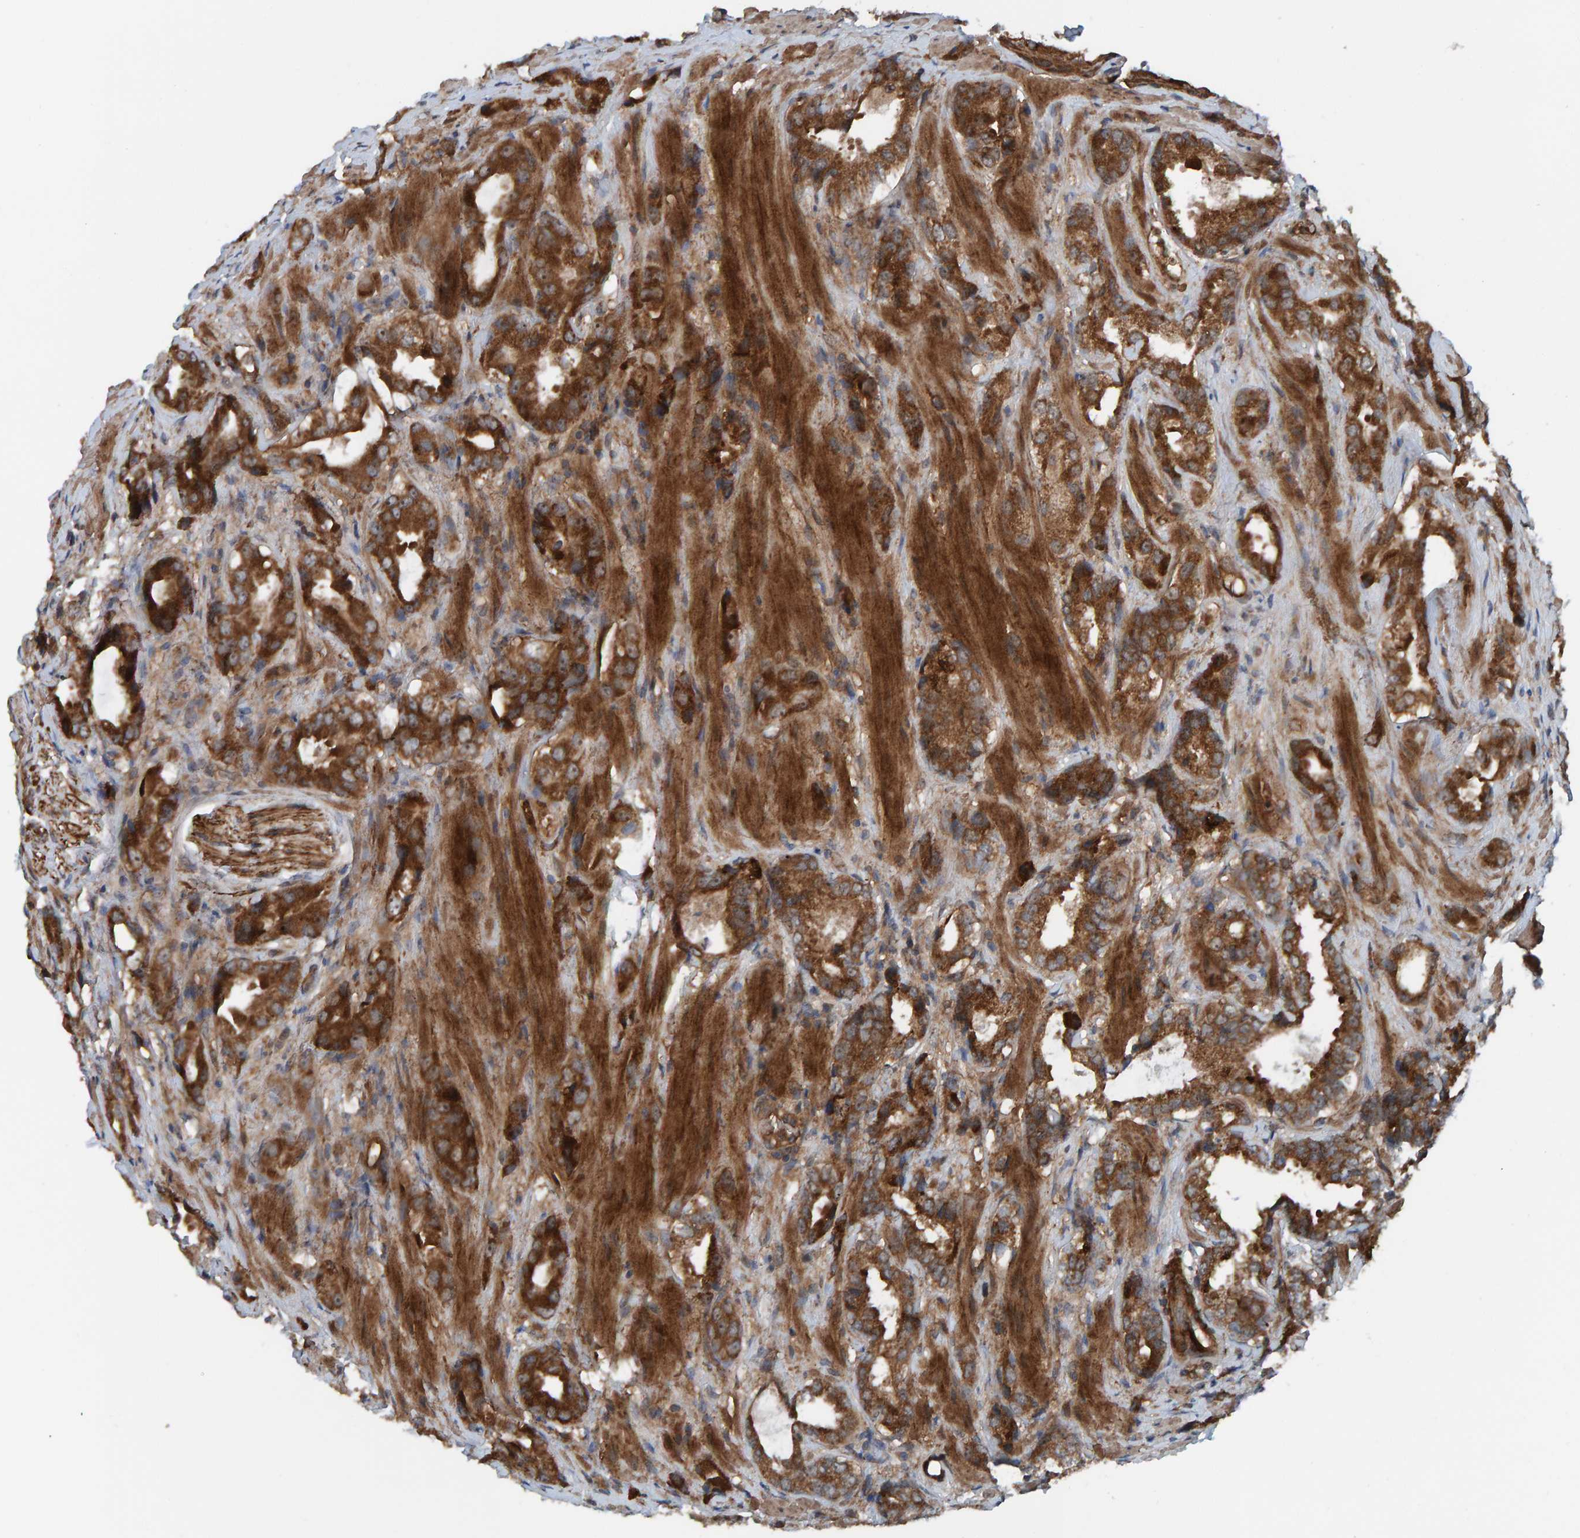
{"staining": {"intensity": "strong", "quantity": ">75%", "location": "cytoplasmic/membranous"}, "tissue": "prostate cancer", "cell_type": "Tumor cells", "image_type": "cancer", "snomed": [{"axis": "morphology", "description": "Adenocarcinoma, High grade"}, {"axis": "topography", "description": "Prostate"}], "caption": "This is a micrograph of immunohistochemistry (IHC) staining of prostate cancer (high-grade adenocarcinoma), which shows strong positivity in the cytoplasmic/membranous of tumor cells.", "gene": "CUEDC1", "patient": {"sex": "male", "age": 63}}